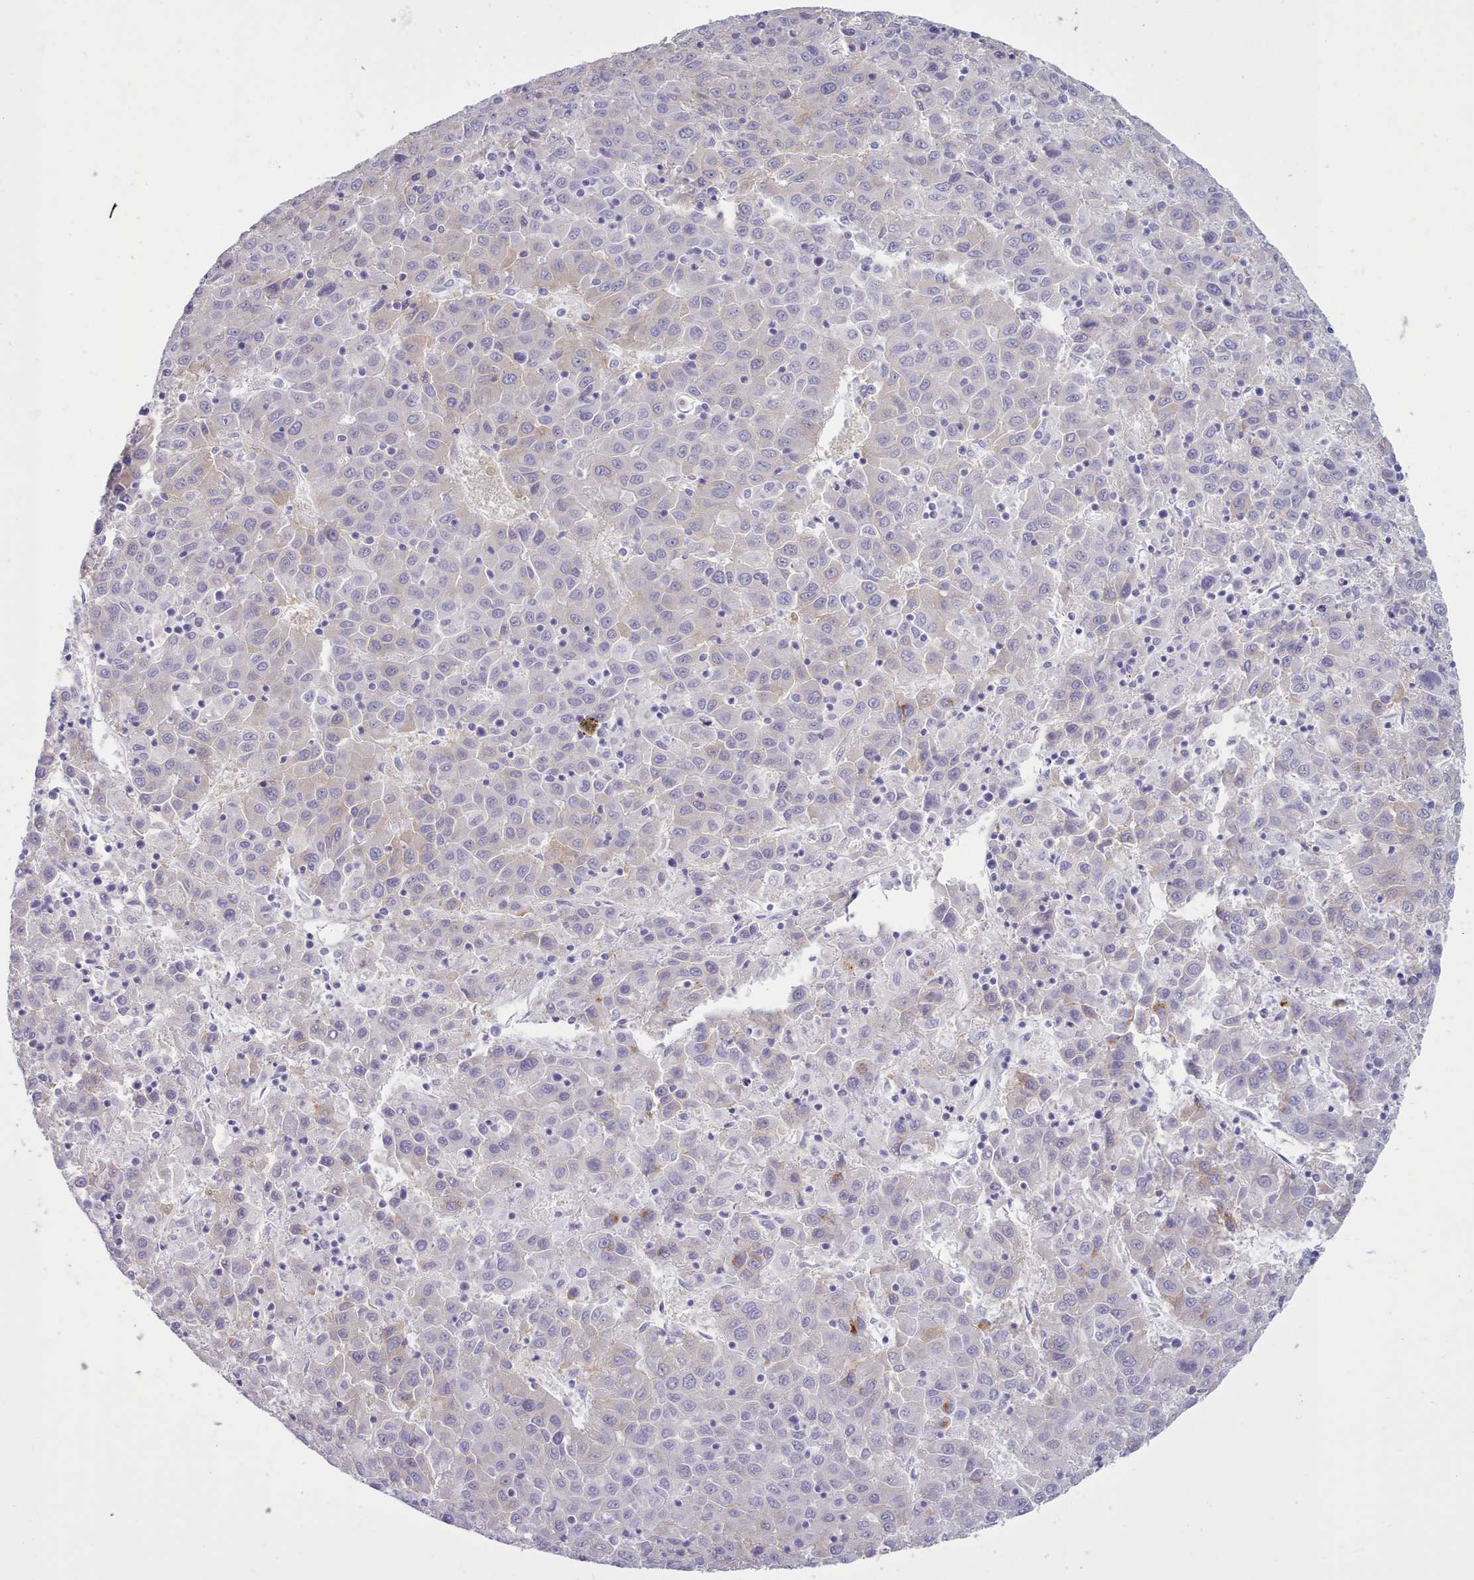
{"staining": {"intensity": "weak", "quantity": "<25%", "location": "cytoplasmic/membranous"}, "tissue": "liver cancer", "cell_type": "Tumor cells", "image_type": "cancer", "snomed": [{"axis": "morphology", "description": "Carcinoma, Hepatocellular, NOS"}, {"axis": "topography", "description": "Liver"}], "caption": "Tumor cells show no significant positivity in liver cancer.", "gene": "TMEM253", "patient": {"sex": "female", "age": 53}}